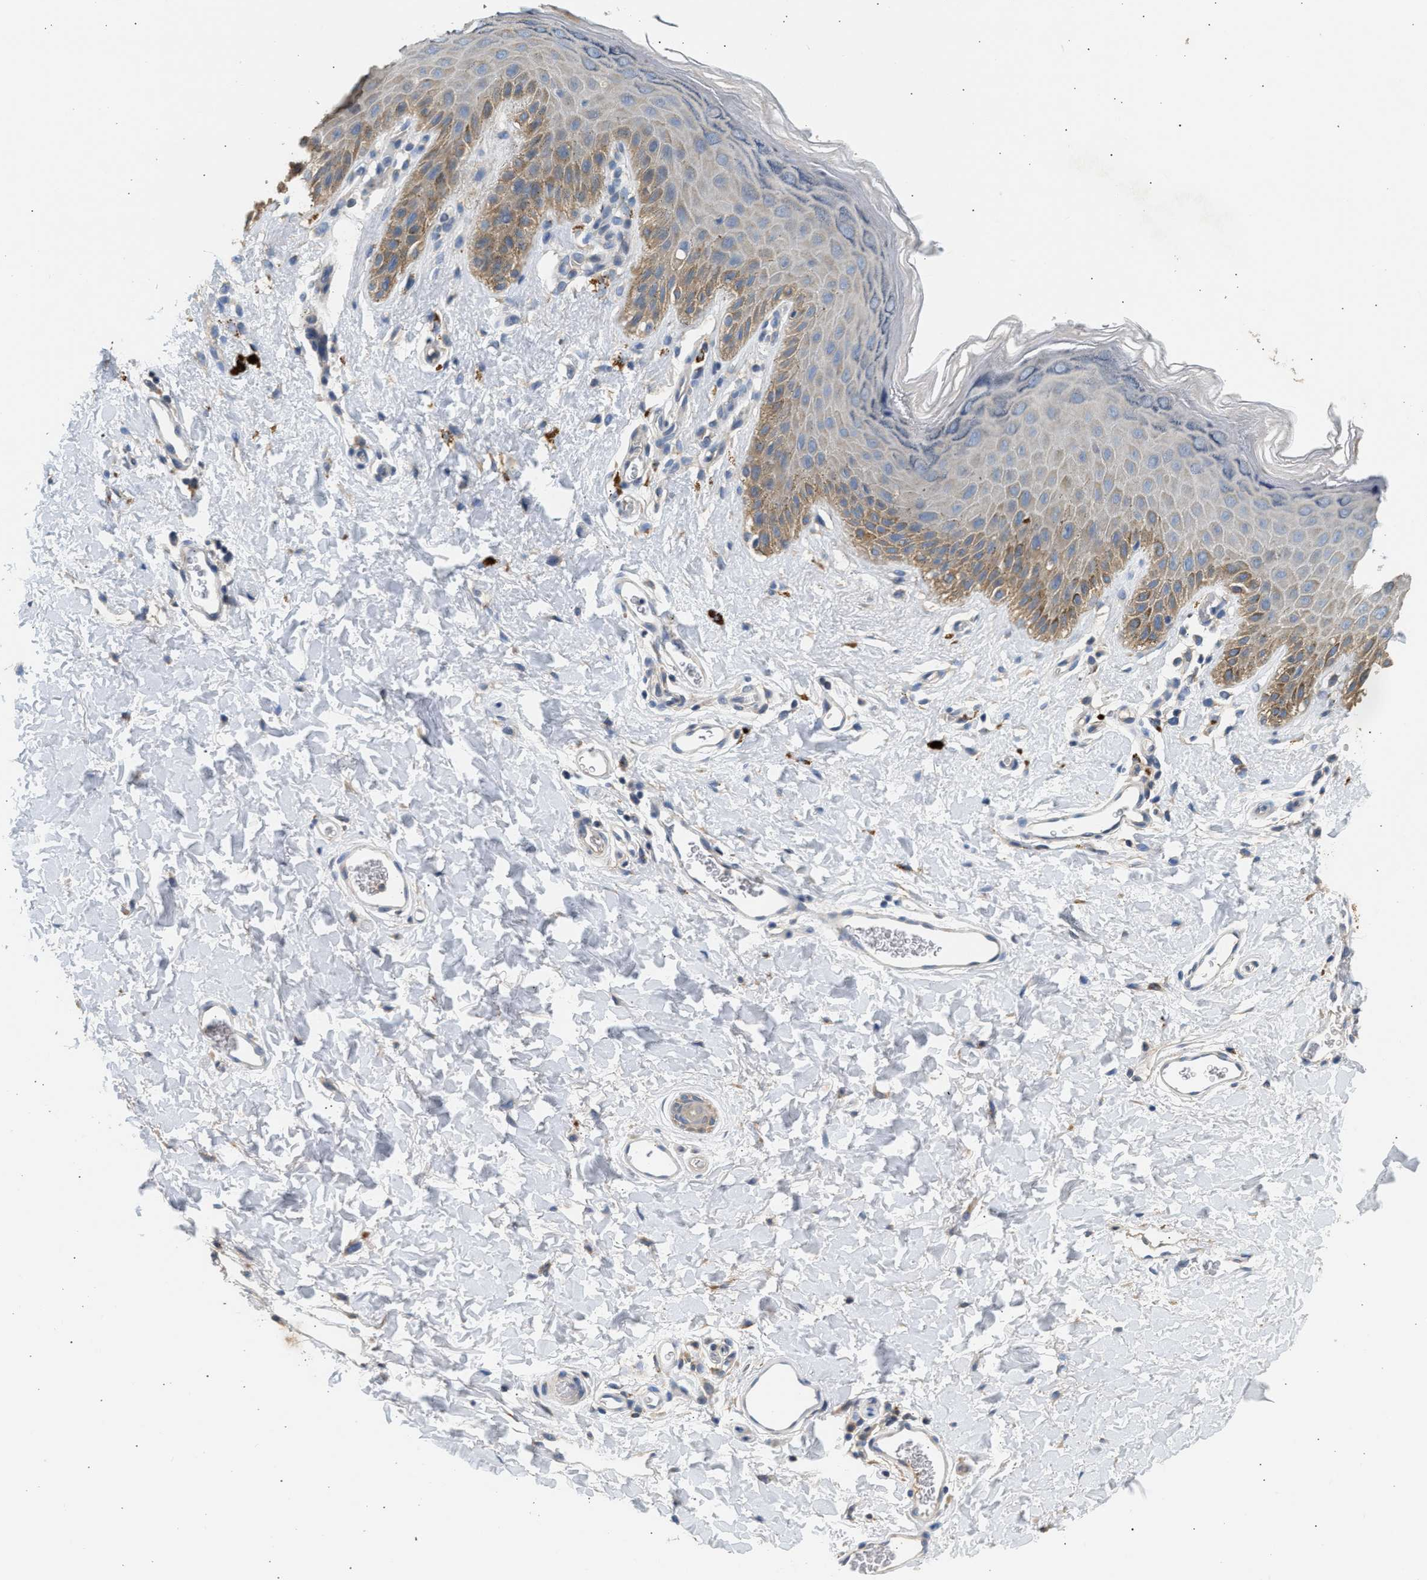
{"staining": {"intensity": "moderate", "quantity": "<25%", "location": "cytoplasmic/membranous"}, "tissue": "skin", "cell_type": "Epidermal cells", "image_type": "normal", "snomed": [{"axis": "morphology", "description": "Normal tissue, NOS"}, {"axis": "topography", "description": "Anal"}], "caption": "Brown immunohistochemical staining in unremarkable human skin exhibits moderate cytoplasmic/membranous expression in approximately <25% of epidermal cells. (DAB IHC with brightfield microscopy, high magnification).", "gene": "WDR31", "patient": {"sex": "male", "age": 44}}